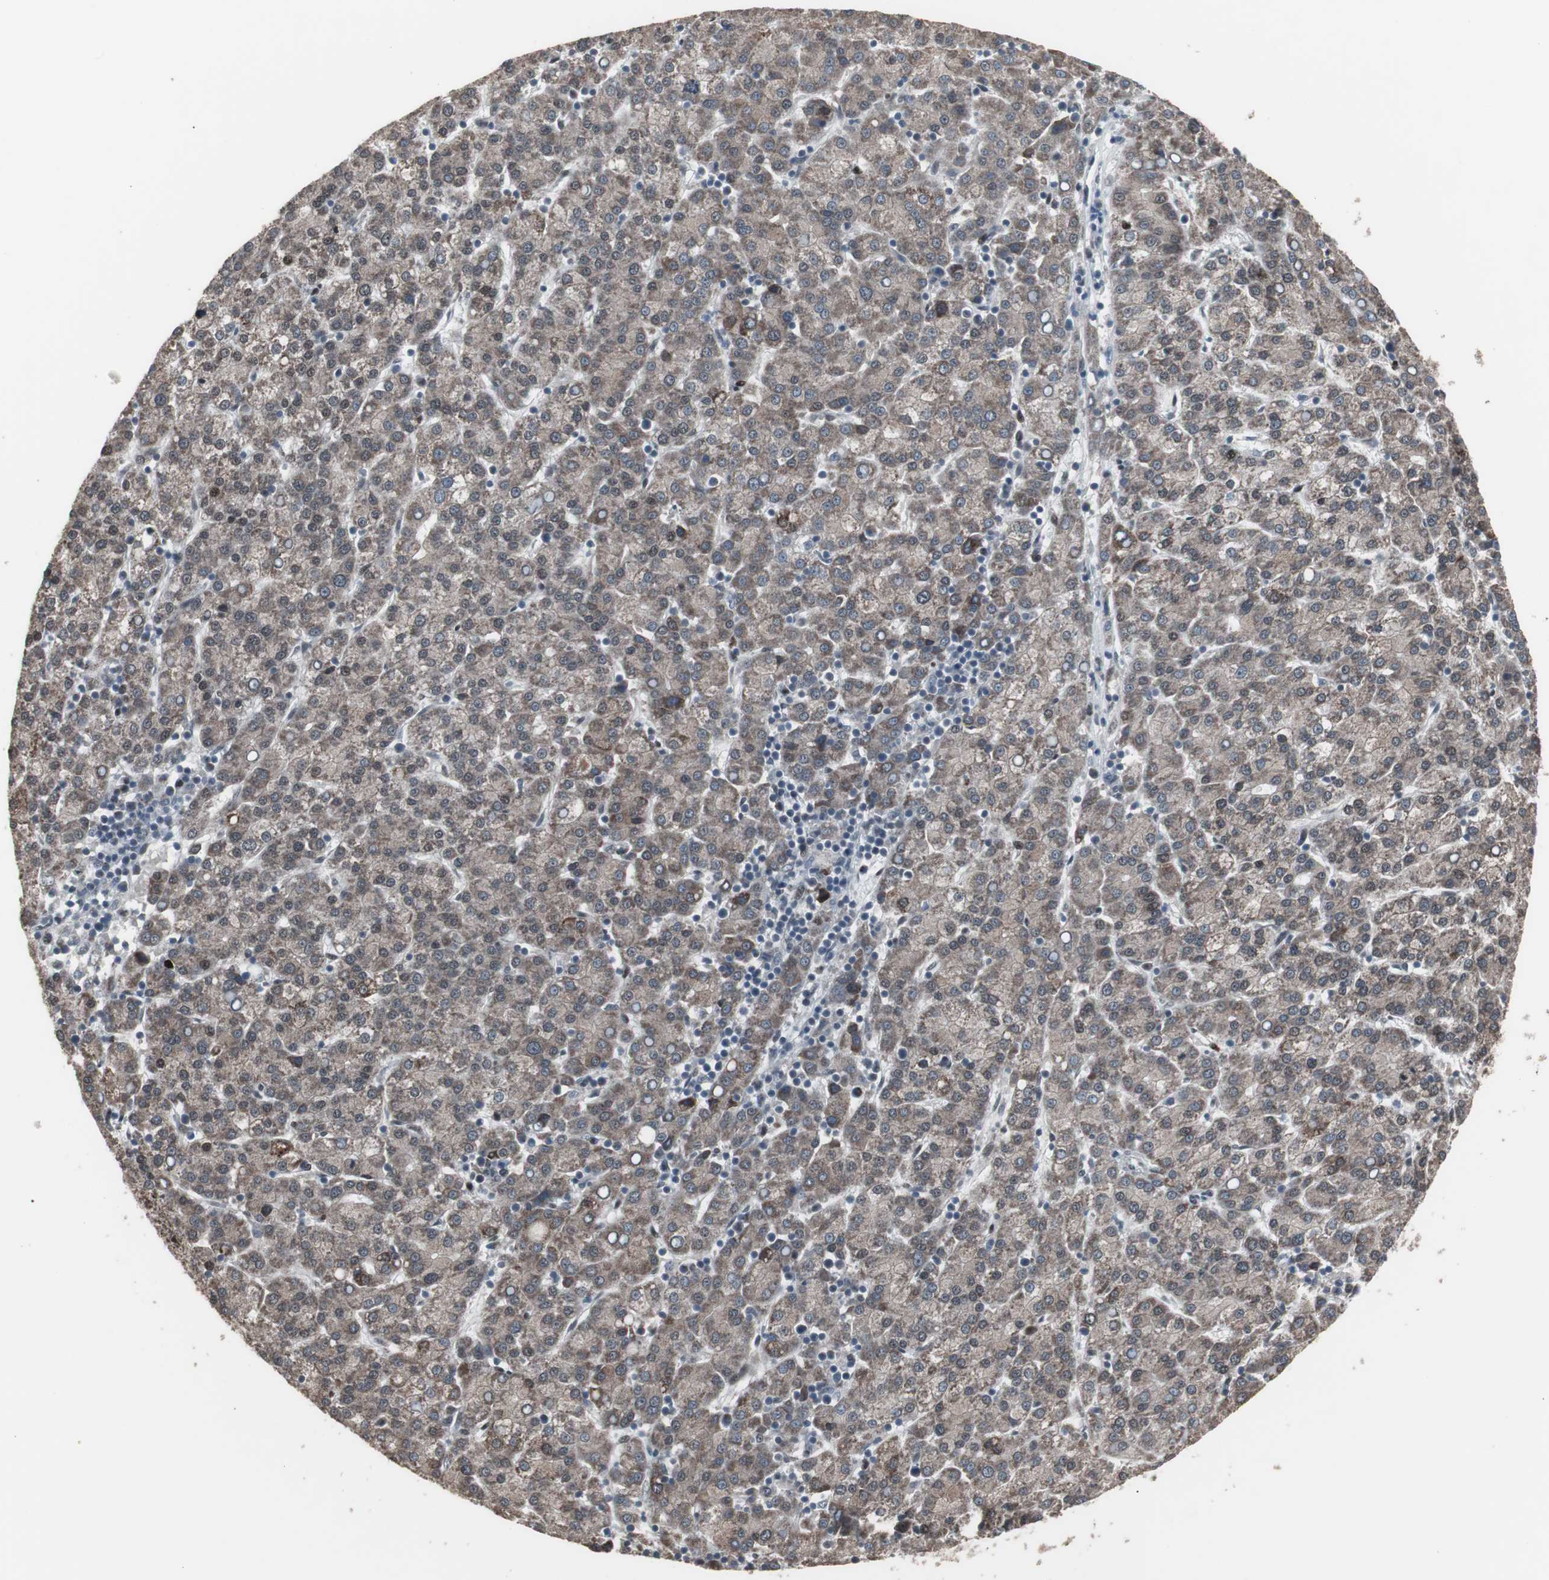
{"staining": {"intensity": "moderate", "quantity": ">75%", "location": "cytoplasmic/membranous,nuclear"}, "tissue": "liver cancer", "cell_type": "Tumor cells", "image_type": "cancer", "snomed": [{"axis": "morphology", "description": "Carcinoma, Hepatocellular, NOS"}, {"axis": "topography", "description": "Liver"}], "caption": "Immunohistochemical staining of human hepatocellular carcinoma (liver) shows medium levels of moderate cytoplasmic/membranous and nuclear protein staining in approximately >75% of tumor cells.", "gene": "RXRA", "patient": {"sex": "female", "age": 58}}